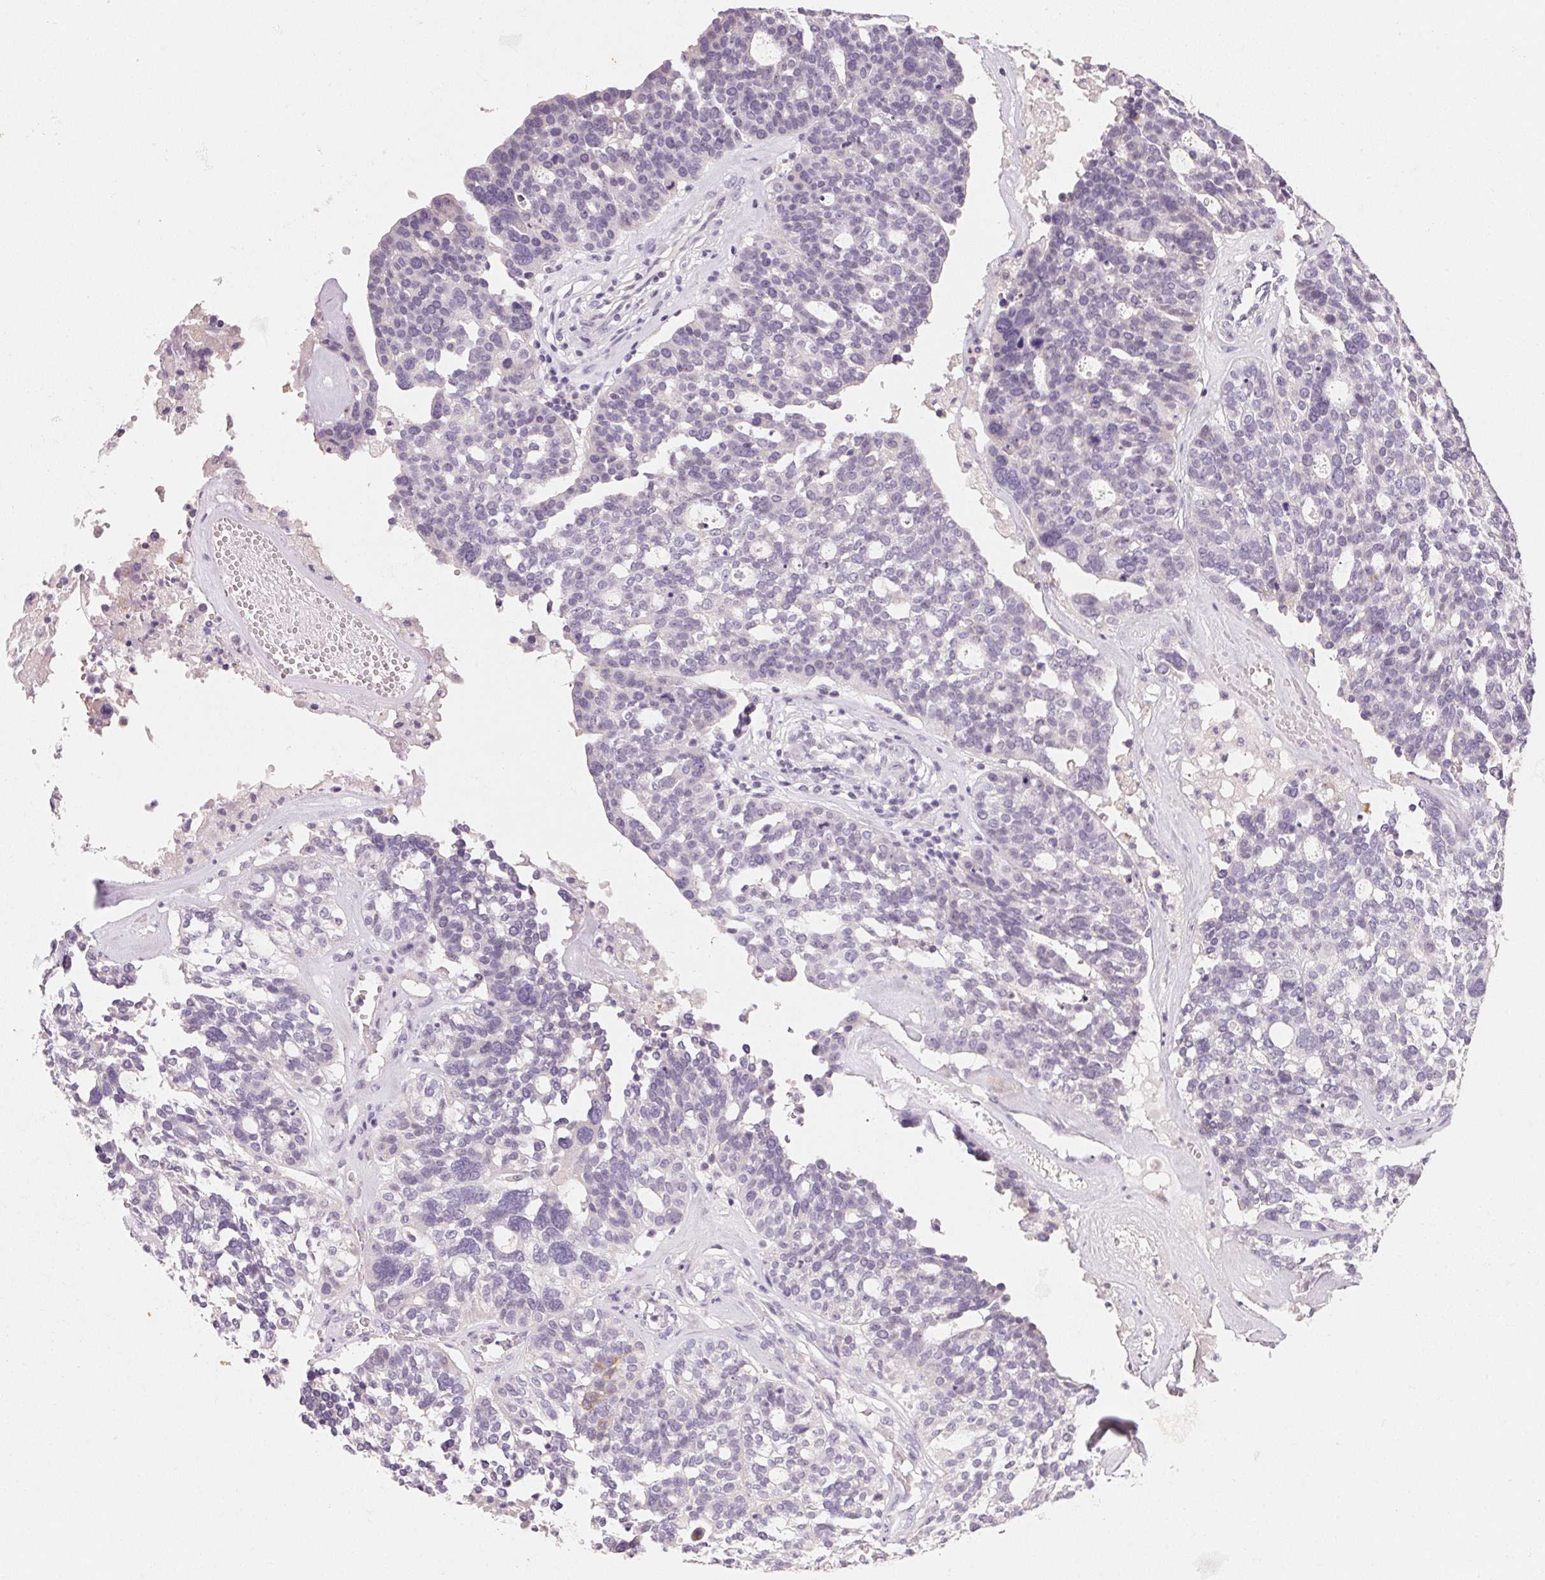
{"staining": {"intensity": "negative", "quantity": "none", "location": "none"}, "tissue": "ovarian cancer", "cell_type": "Tumor cells", "image_type": "cancer", "snomed": [{"axis": "morphology", "description": "Cystadenocarcinoma, serous, NOS"}, {"axis": "topography", "description": "Ovary"}], "caption": "The IHC histopathology image has no significant positivity in tumor cells of serous cystadenocarcinoma (ovarian) tissue.", "gene": "MCOLN3", "patient": {"sex": "female", "age": 59}}